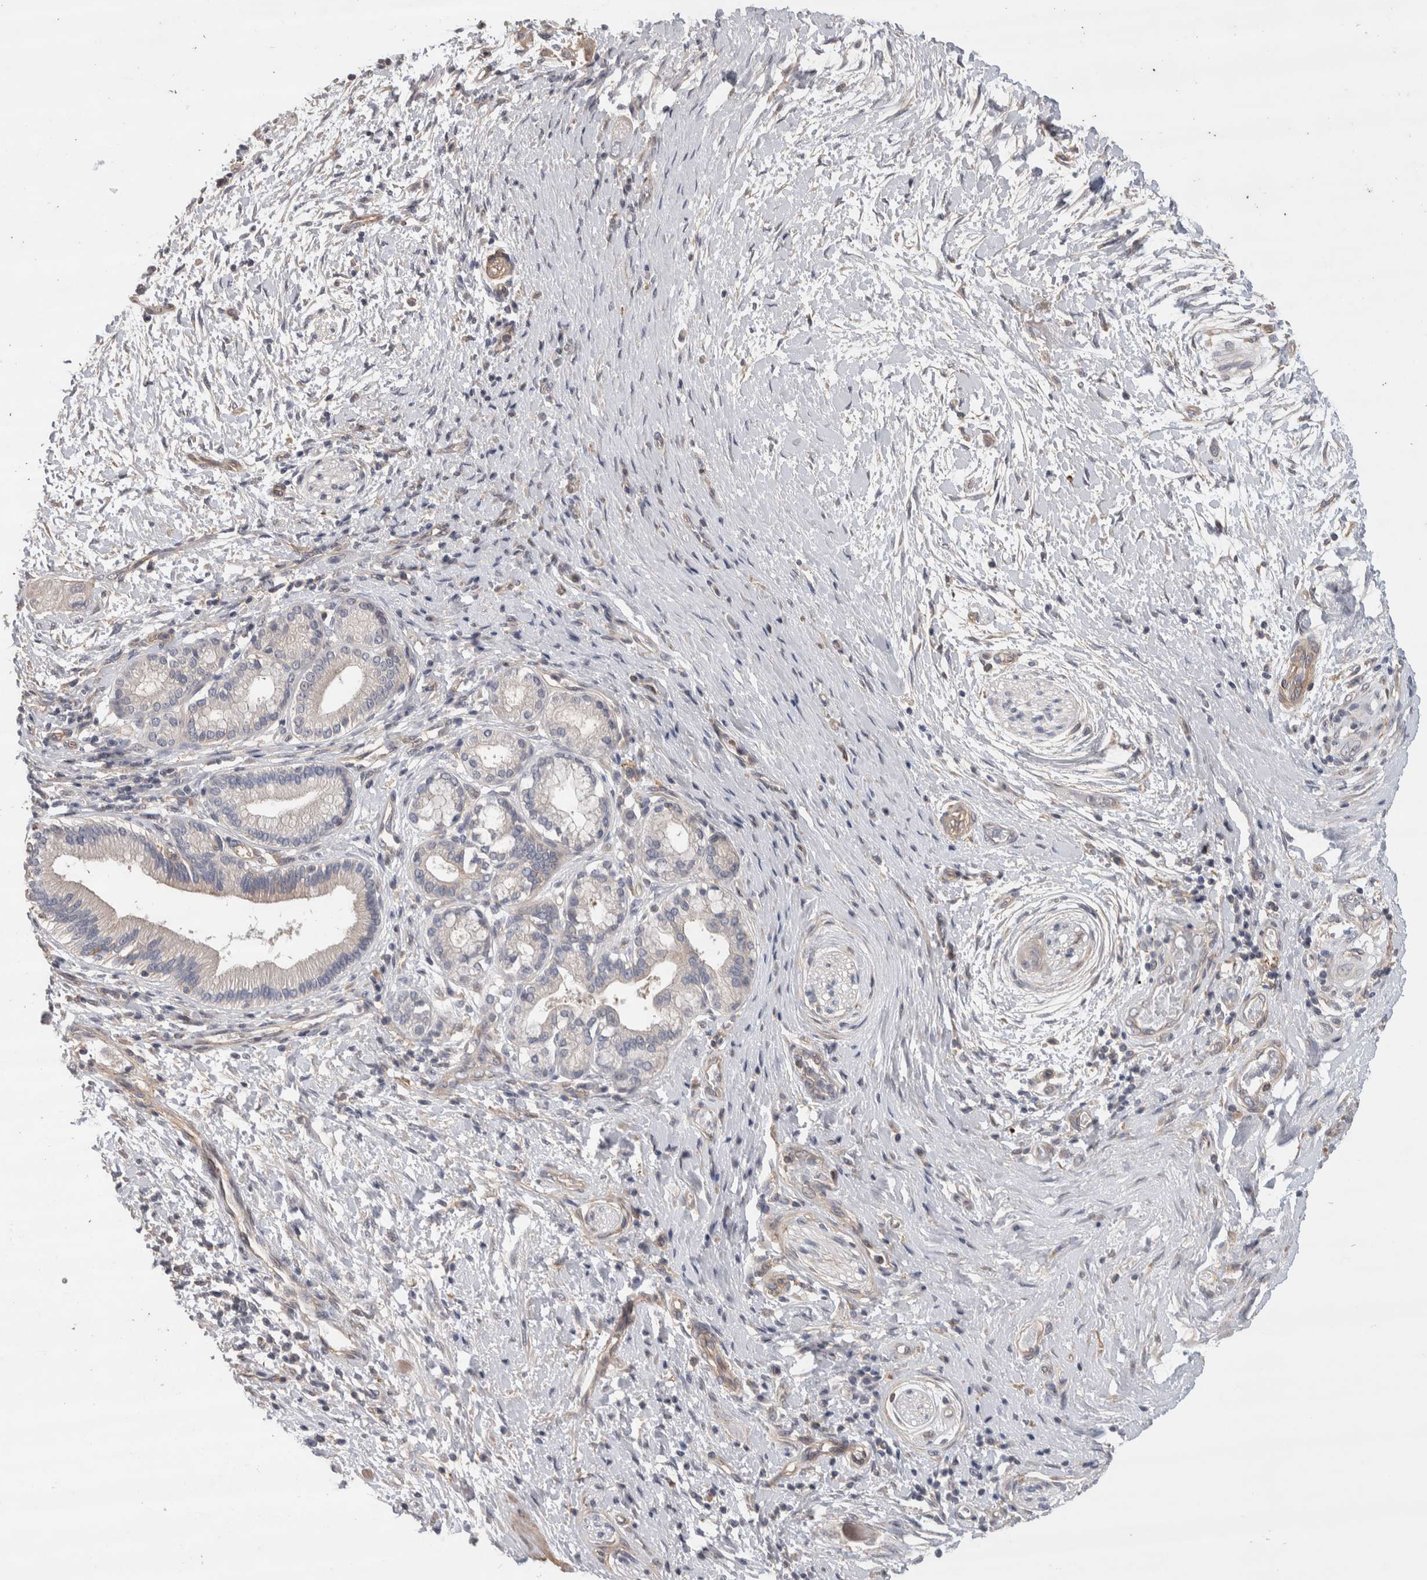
{"staining": {"intensity": "negative", "quantity": "none", "location": "none"}, "tissue": "pancreatic cancer", "cell_type": "Tumor cells", "image_type": "cancer", "snomed": [{"axis": "morphology", "description": "Adenocarcinoma, NOS"}, {"axis": "topography", "description": "Pancreas"}], "caption": "Pancreatic cancer was stained to show a protein in brown. There is no significant staining in tumor cells.", "gene": "GCNA", "patient": {"sex": "male", "age": 58}}